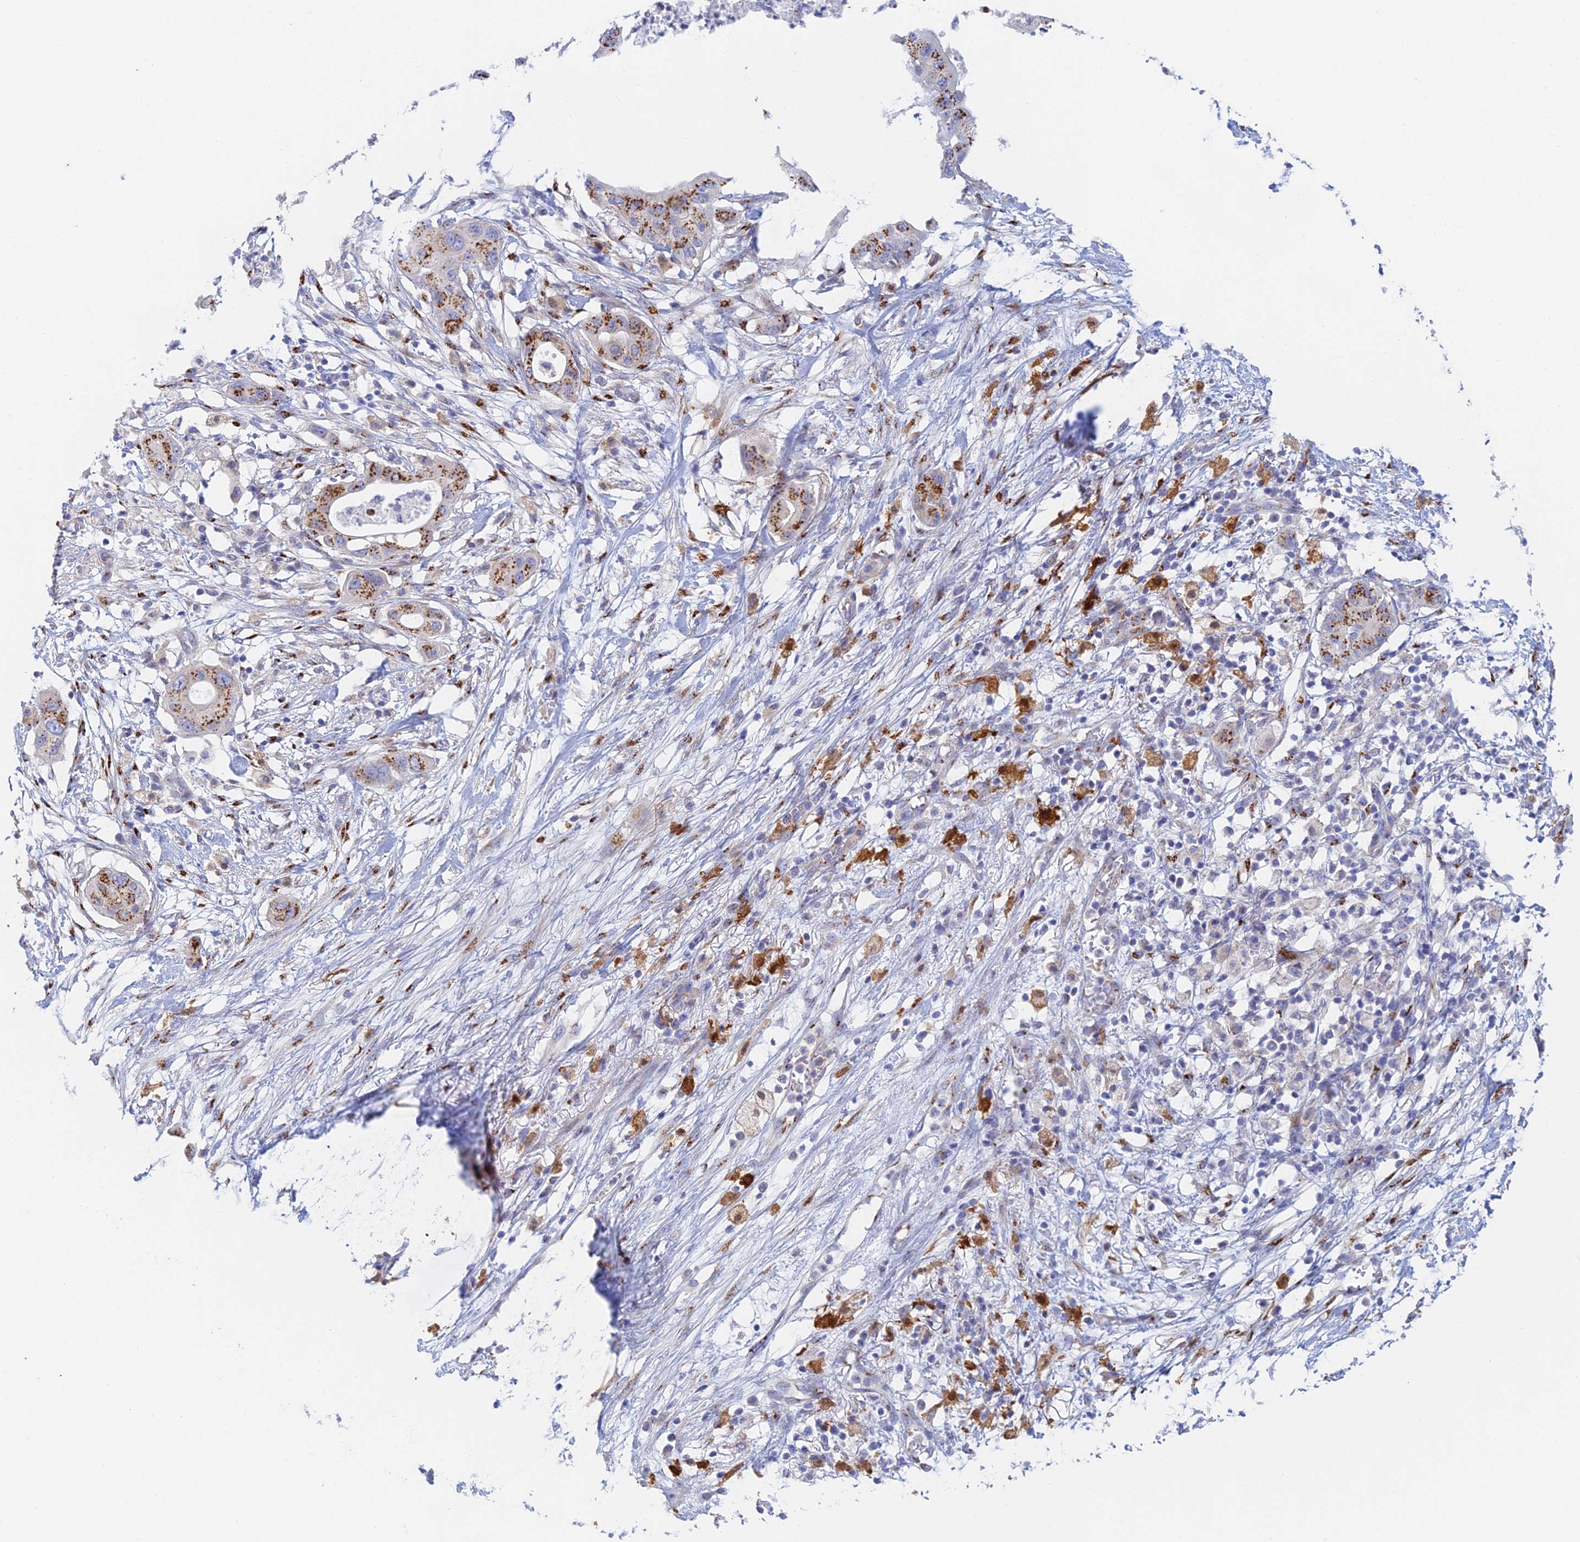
{"staining": {"intensity": "strong", "quantity": "25%-75%", "location": "cytoplasmic/membranous"}, "tissue": "pancreatic cancer", "cell_type": "Tumor cells", "image_type": "cancer", "snomed": [{"axis": "morphology", "description": "Adenocarcinoma, NOS"}, {"axis": "topography", "description": "Pancreas"}], "caption": "Human pancreatic cancer (adenocarcinoma) stained with a protein marker shows strong staining in tumor cells.", "gene": "SLC24A3", "patient": {"sex": "male", "age": 68}}